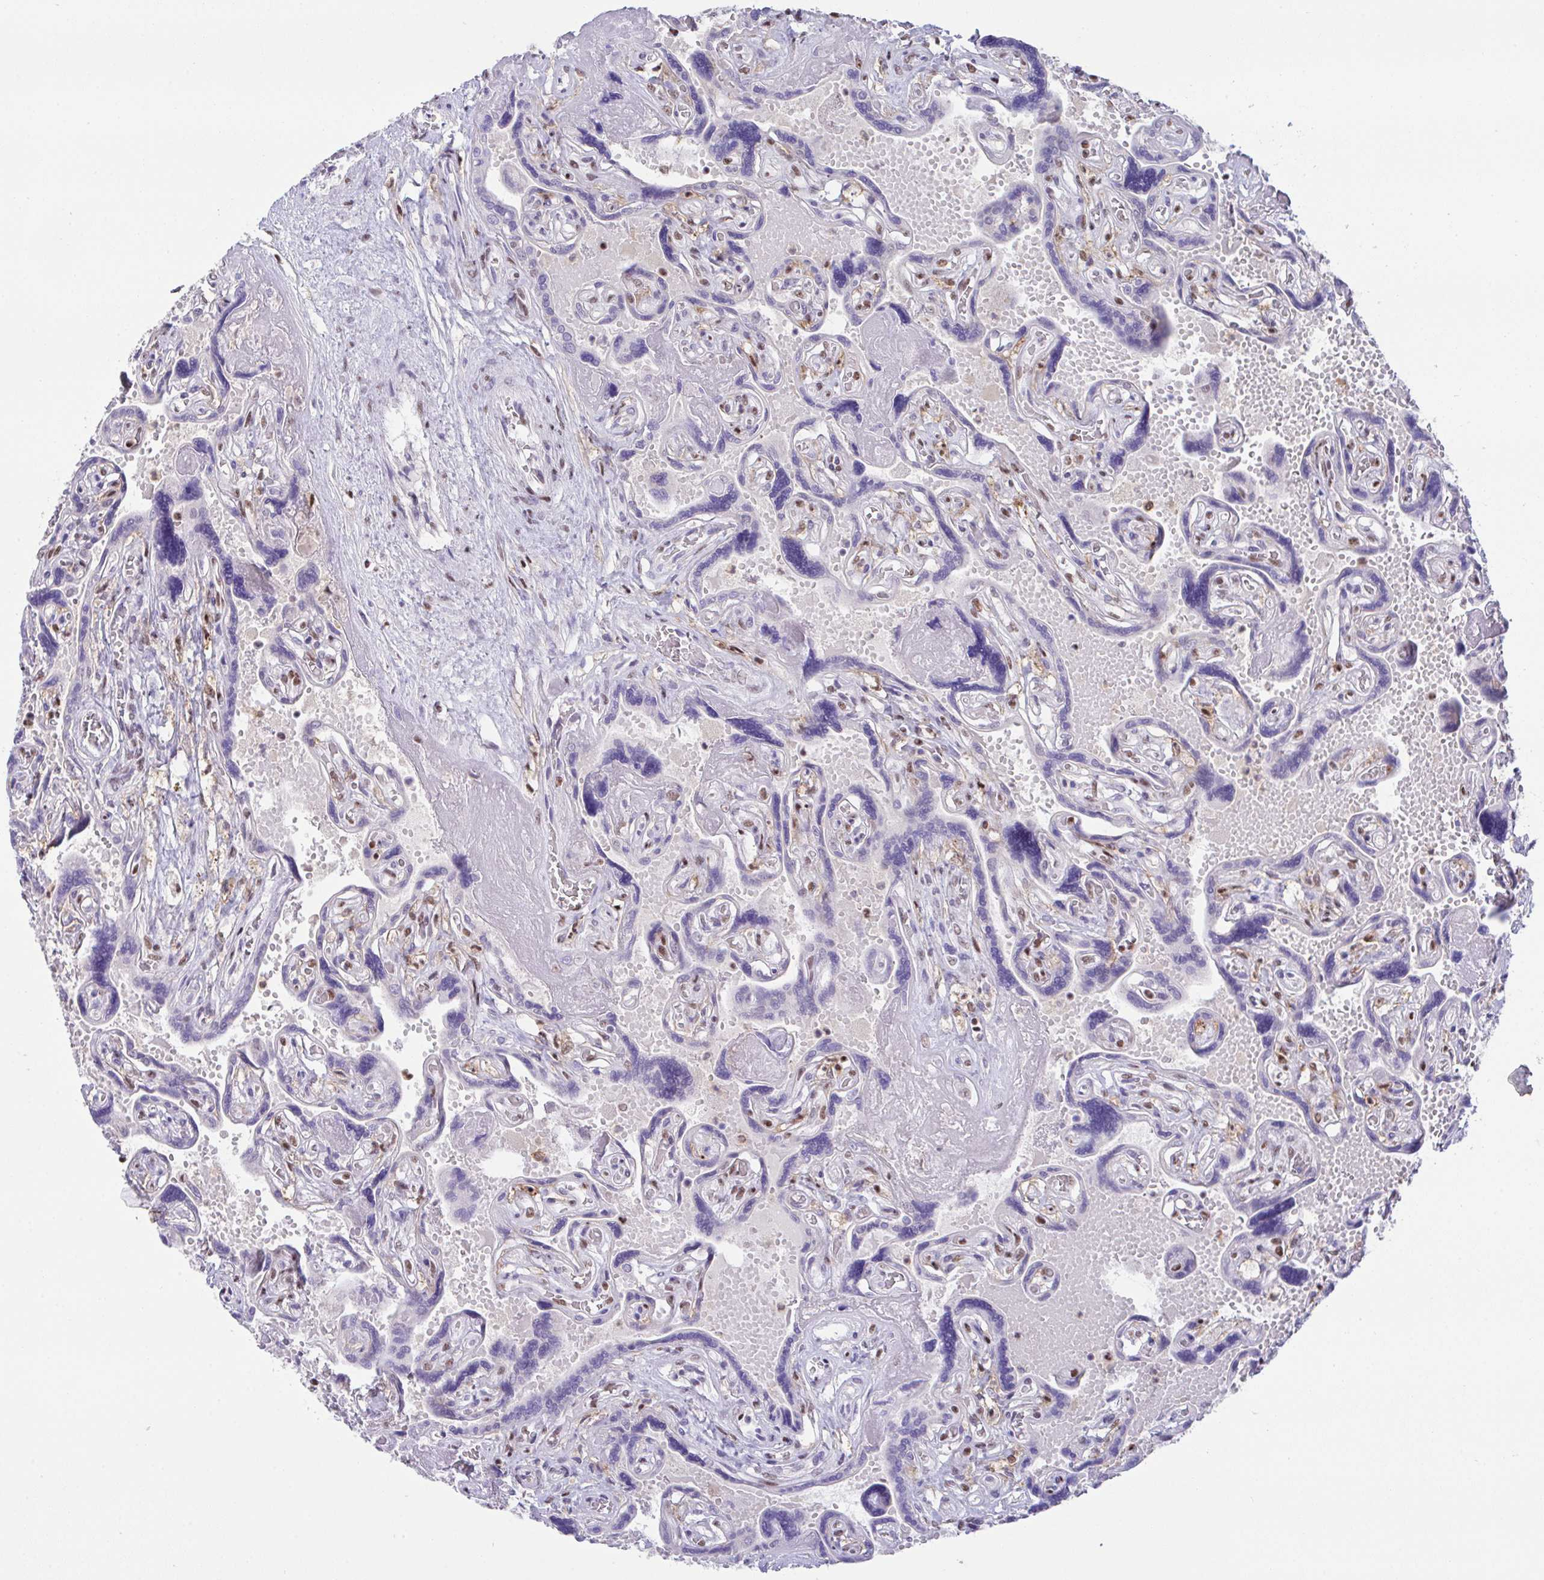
{"staining": {"intensity": "moderate", "quantity": "25%-75%", "location": "nuclear"}, "tissue": "placenta", "cell_type": "Trophoblastic cells", "image_type": "normal", "snomed": [{"axis": "morphology", "description": "Normal tissue, NOS"}, {"axis": "topography", "description": "Placenta"}], "caption": "Human placenta stained with a brown dye shows moderate nuclear positive positivity in approximately 25%-75% of trophoblastic cells.", "gene": "OR6K3", "patient": {"sex": "female", "age": 32}}